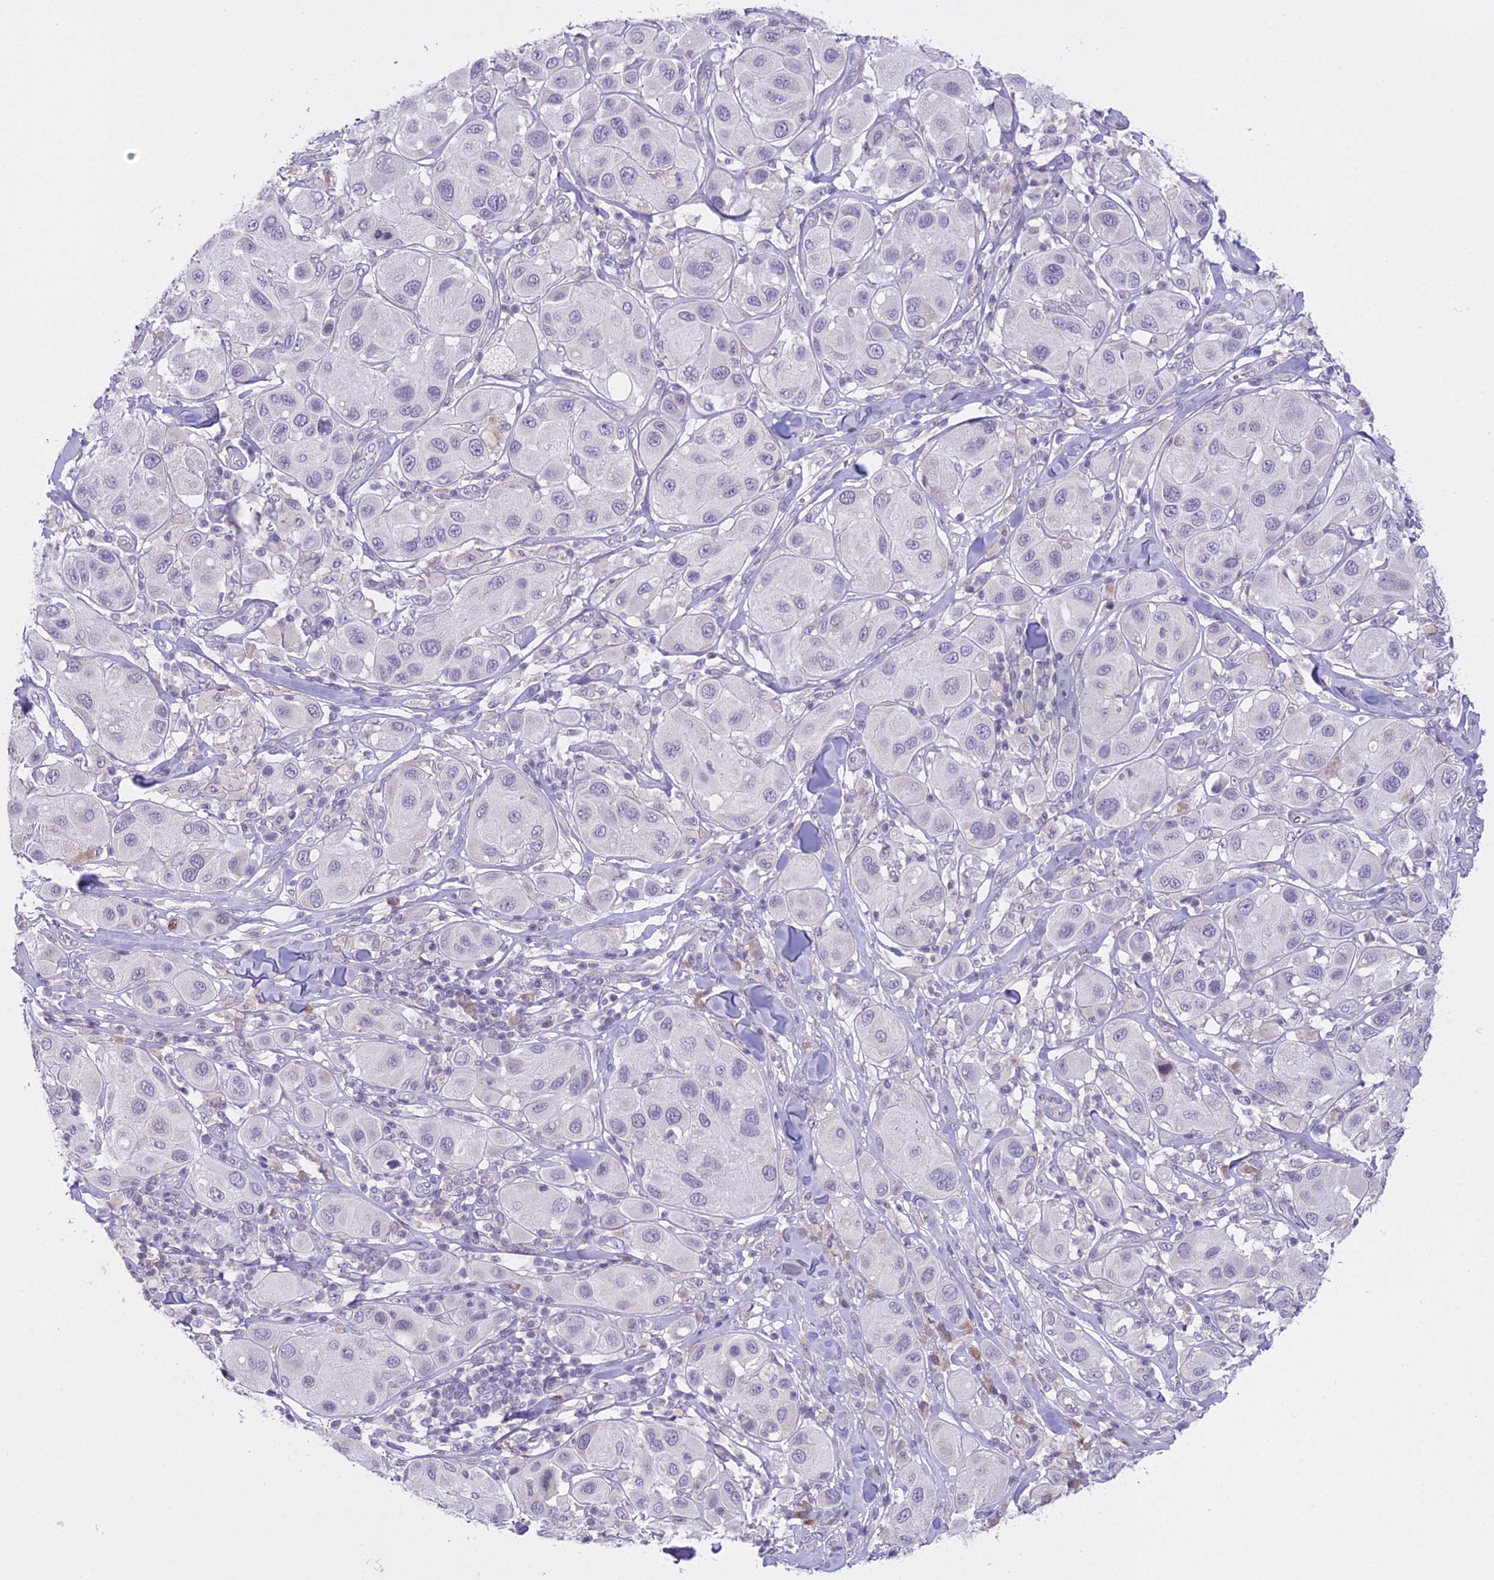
{"staining": {"intensity": "negative", "quantity": "none", "location": "none"}, "tissue": "melanoma", "cell_type": "Tumor cells", "image_type": "cancer", "snomed": [{"axis": "morphology", "description": "Malignant melanoma, Metastatic site"}, {"axis": "topography", "description": "Skin"}], "caption": "Melanoma stained for a protein using IHC reveals no staining tumor cells.", "gene": "RPS26", "patient": {"sex": "male", "age": 41}}